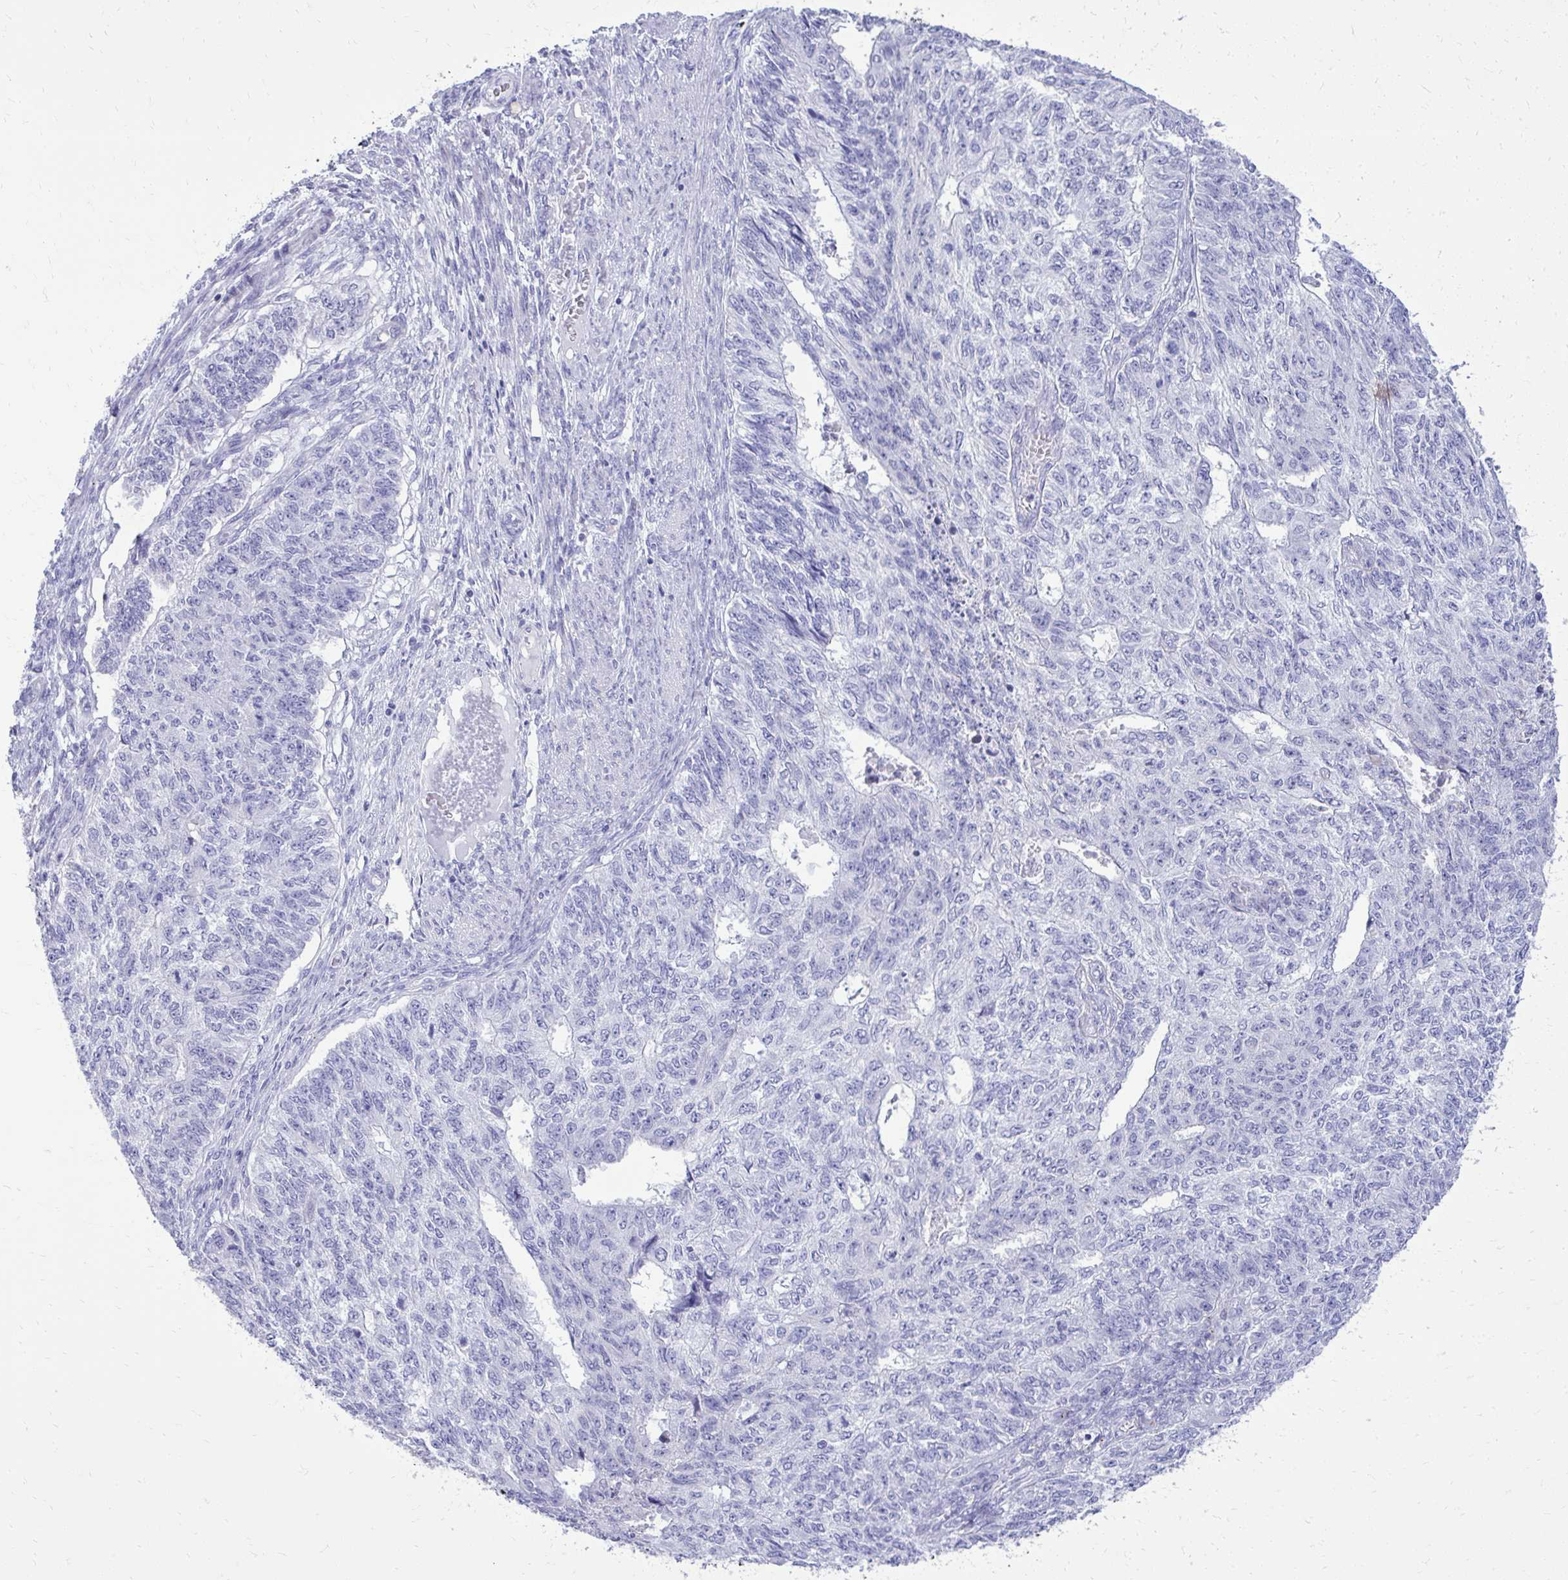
{"staining": {"intensity": "negative", "quantity": "none", "location": "none"}, "tissue": "endometrial cancer", "cell_type": "Tumor cells", "image_type": "cancer", "snomed": [{"axis": "morphology", "description": "Adenocarcinoma, NOS"}, {"axis": "topography", "description": "Endometrium"}], "caption": "Human adenocarcinoma (endometrial) stained for a protein using IHC demonstrates no positivity in tumor cells.", "gene": "BCL6B", "patient": {"sex": "female", "age": 32}}